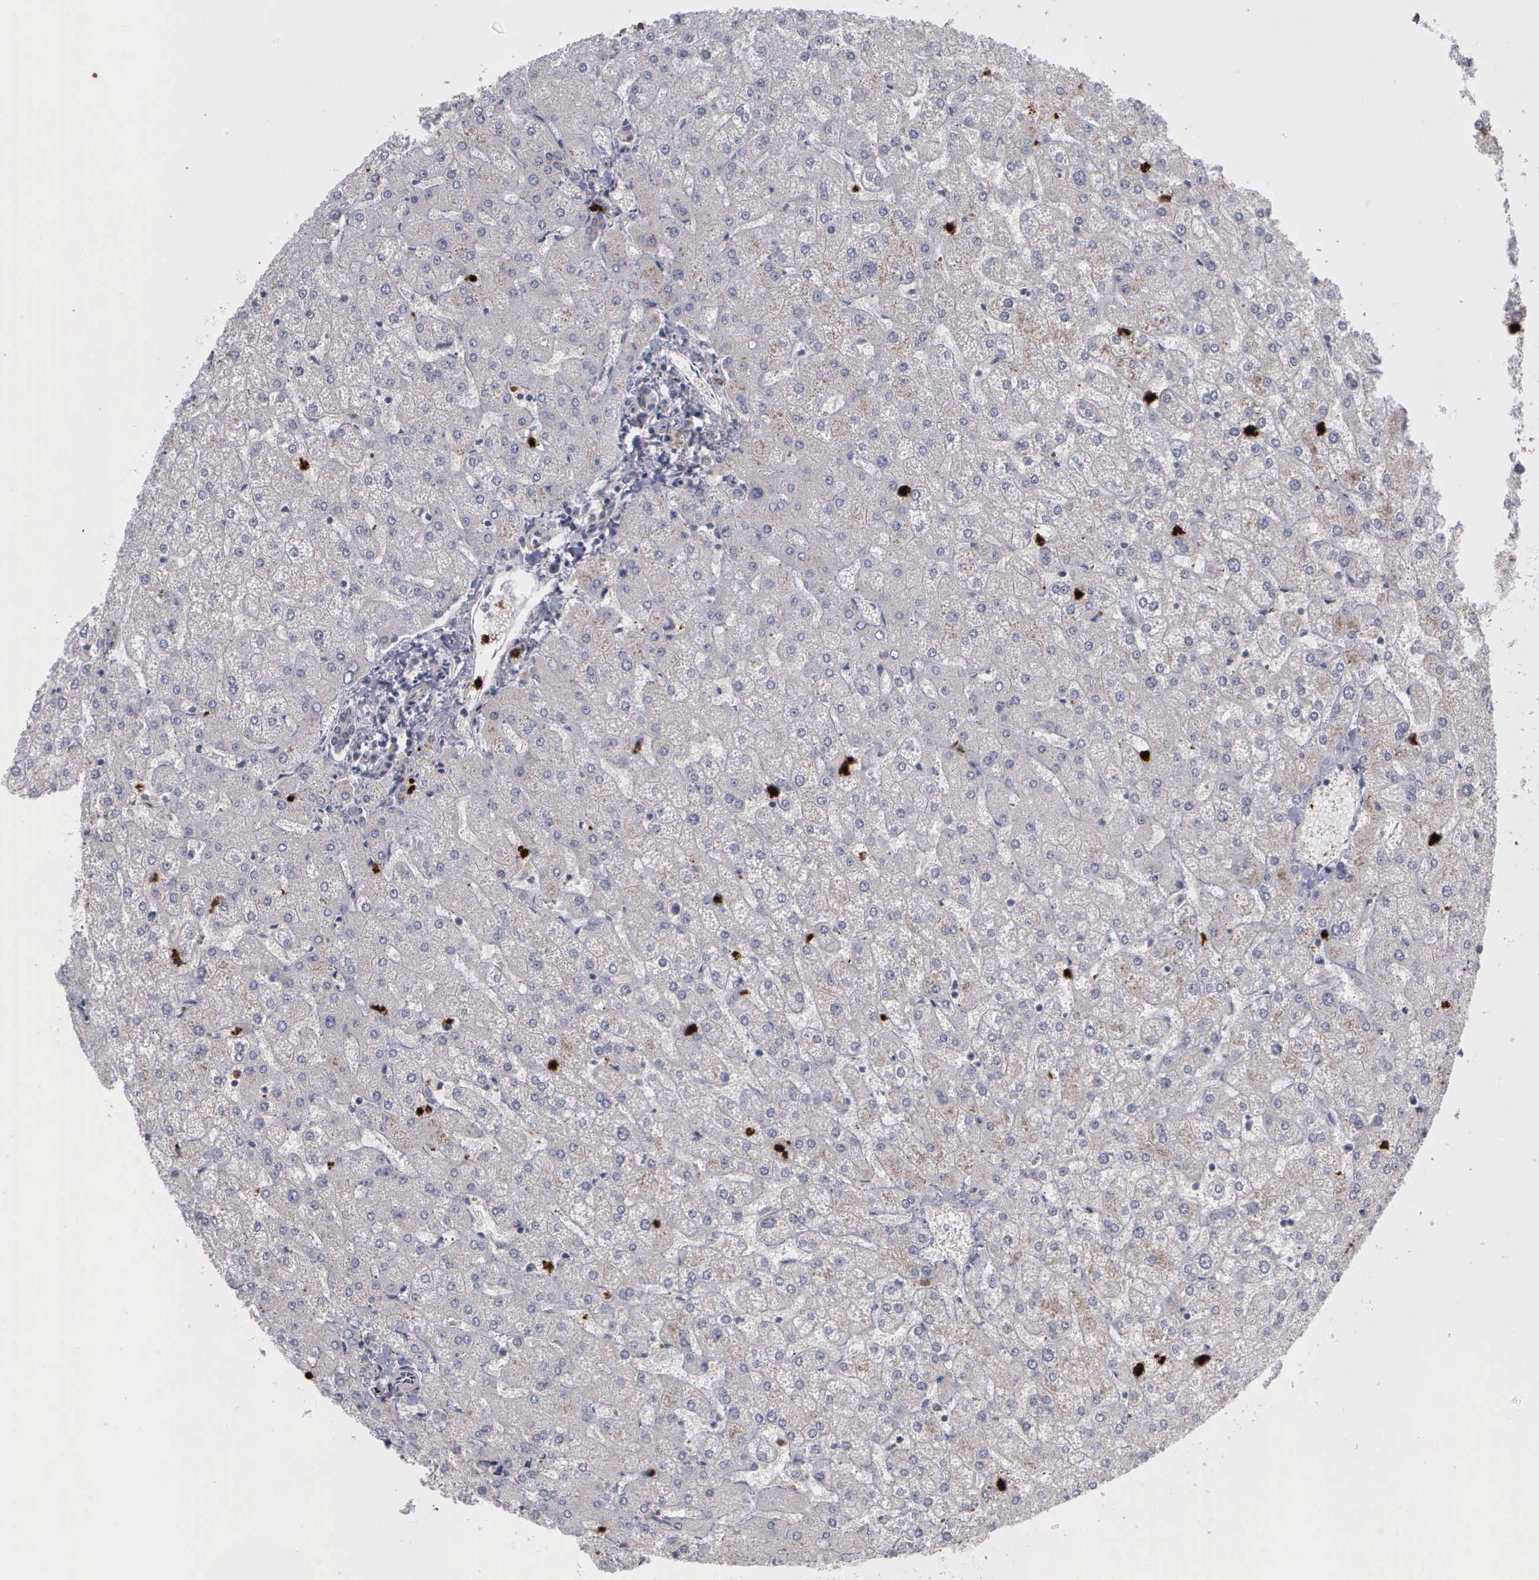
{"staining": {"intensity": "negative", "quantity": "none", "location": "none"}, "tissue": "liver", "cell_type": "Cholangiocytes", "image_type": "normal", "snomed": [{"axis": "morphology", "description": "Normal tissue, NOS"}, {"axis": "topography", "description": "Liver"}], "caption": "A high-resolution image shows IHC staining of benign liver, which demonstrates no significant staining in cholangiocytes.", "gene": "MMP9", "patient": {"sex": "female", "age": 32}}